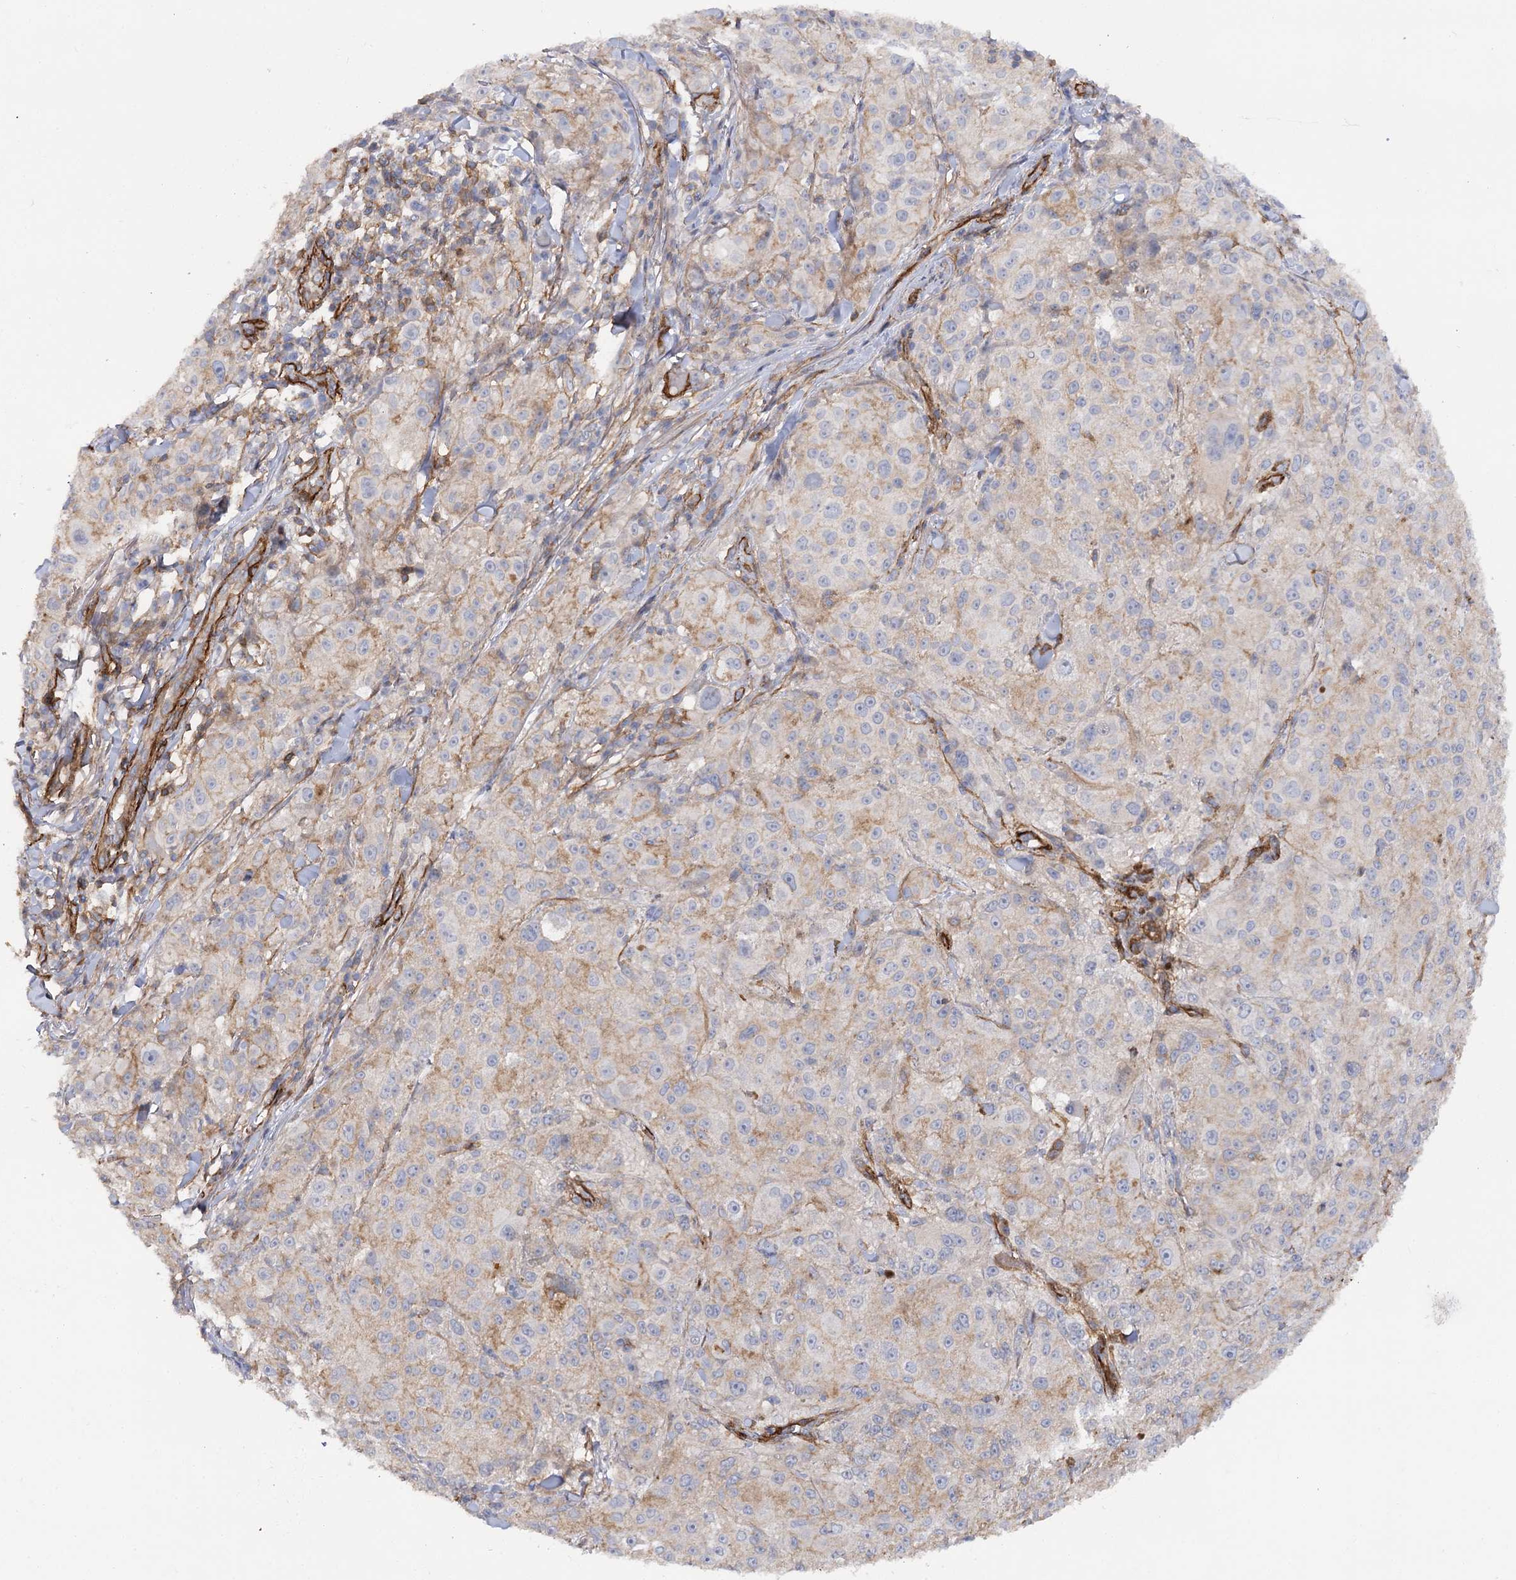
{"staining": {"intensity": "weak", "quantity": "<25%", "location": "cytoplasmic/membranous"}, "tissue": "melanoma", "cell_type": "Tumor cells", "image_type": "cancer", "snomed": [{"axis": "morphology", "description": "Necrosis, NOS"}, {"axis": "morphology", "description": "Malignant melanoma, NOS"}, {"axis": "topography", "description": "Skin"}], "caption": "DAB (3,3'-diaminobenzidine) immunohistochemical staining of human melanoma reveals no significant staining in tumor cells.", "gene": "SYNPO2", "patient": {"sex": "female", "age": 87}}